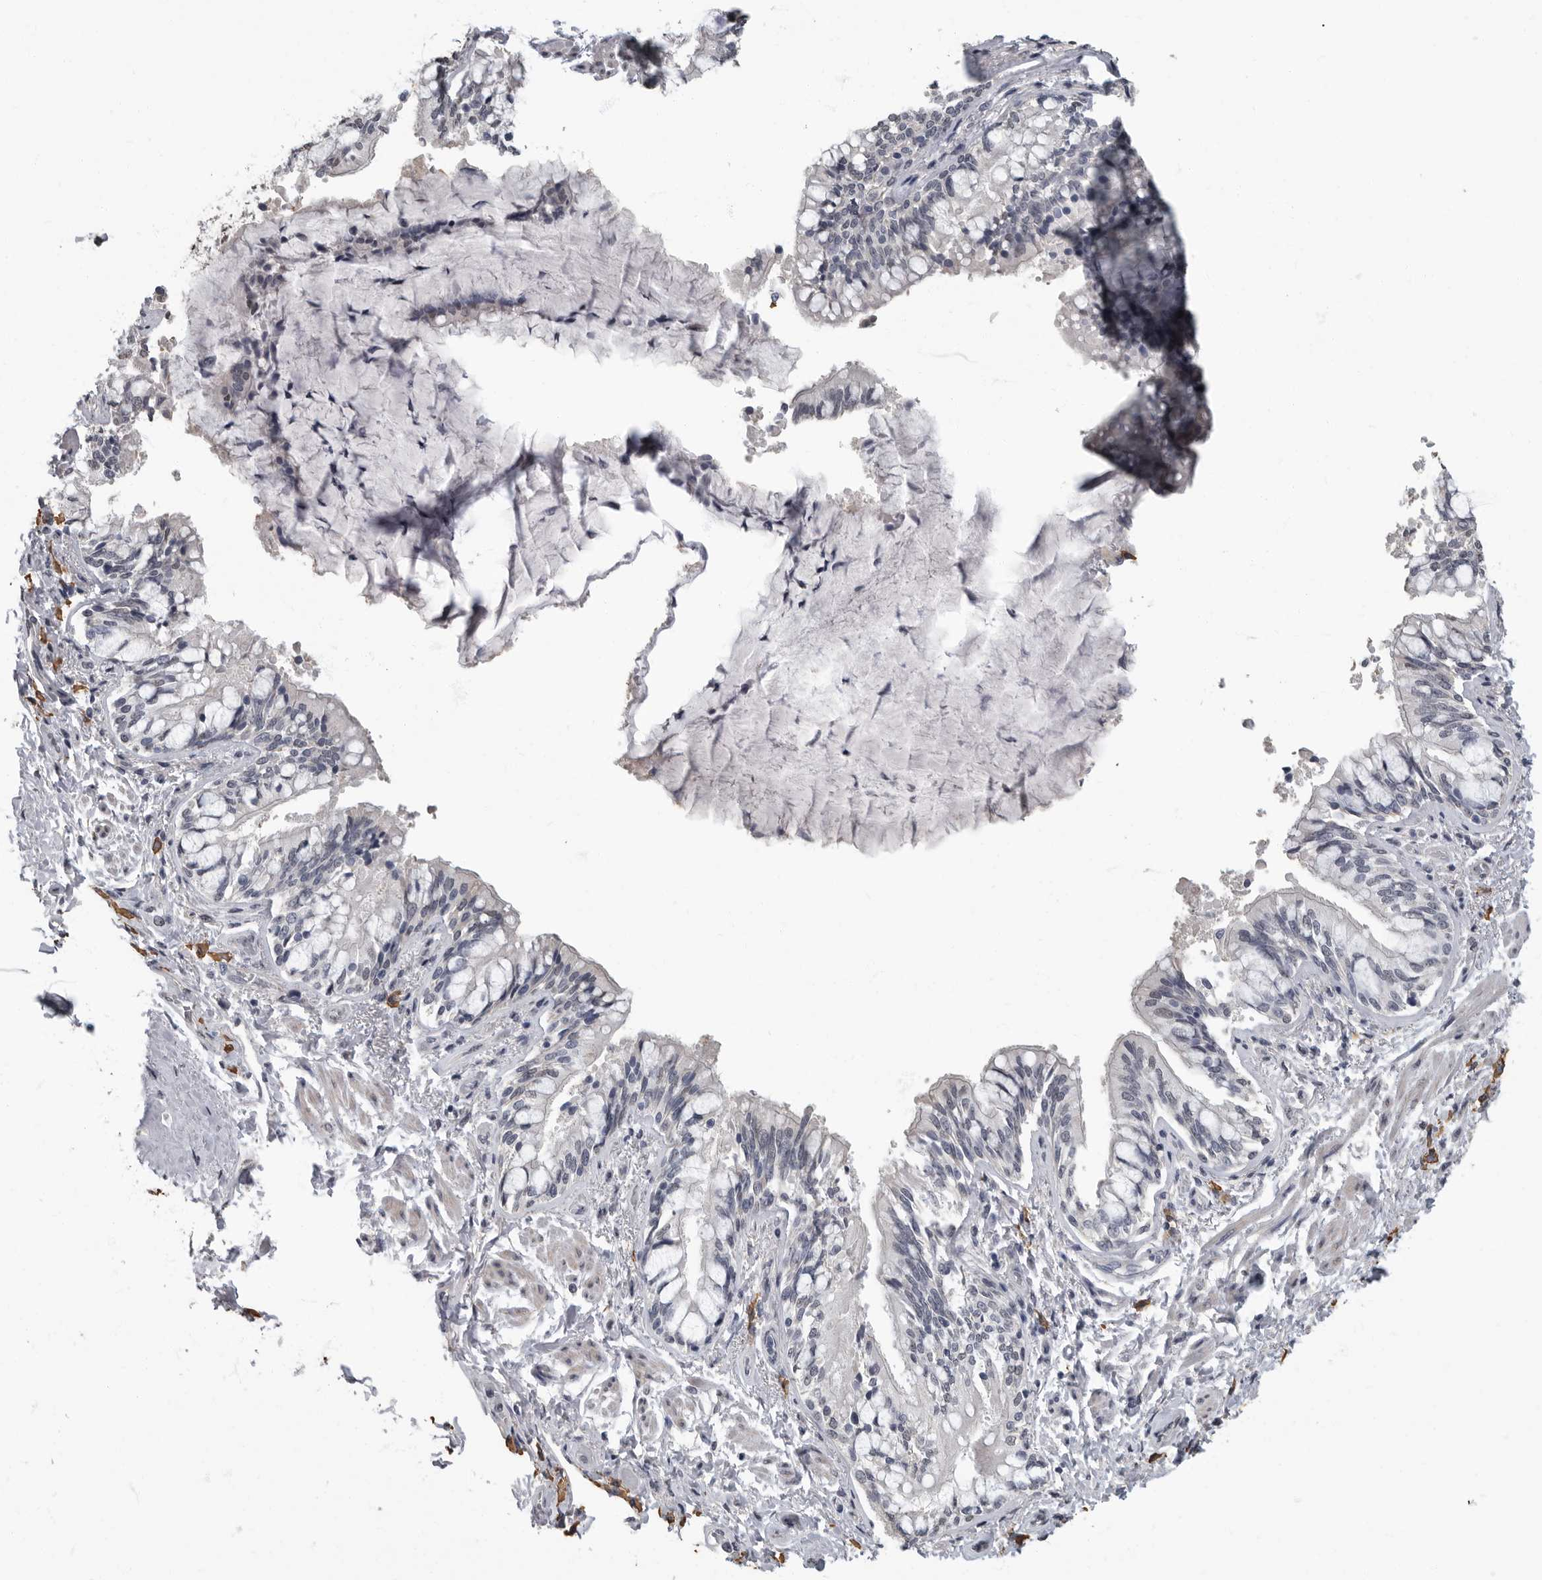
{"staining": {"intensity": "negative", "quantity": "none", "location": "none"}, "tissue": "bronchus", "cell_type": "Respiratory epithelial cells", "image_type": "normal", "snomed": [{"axis": "morphology", "description": "Normal tissue, NOS"}, {"axis": "morphology", "description": "Inflammation, NOS"}, {"axis": "topography", "description": "Bronchus"}, {"axis": "topography", "description": "Lung"}], "caption": "Immunohistochemical staining of unremarkable human bronchus displays no significant positivity in respiratory epithelial cells.", "gene": "ARHGEF10", "patient": {"sex": "female", "age": 46}}